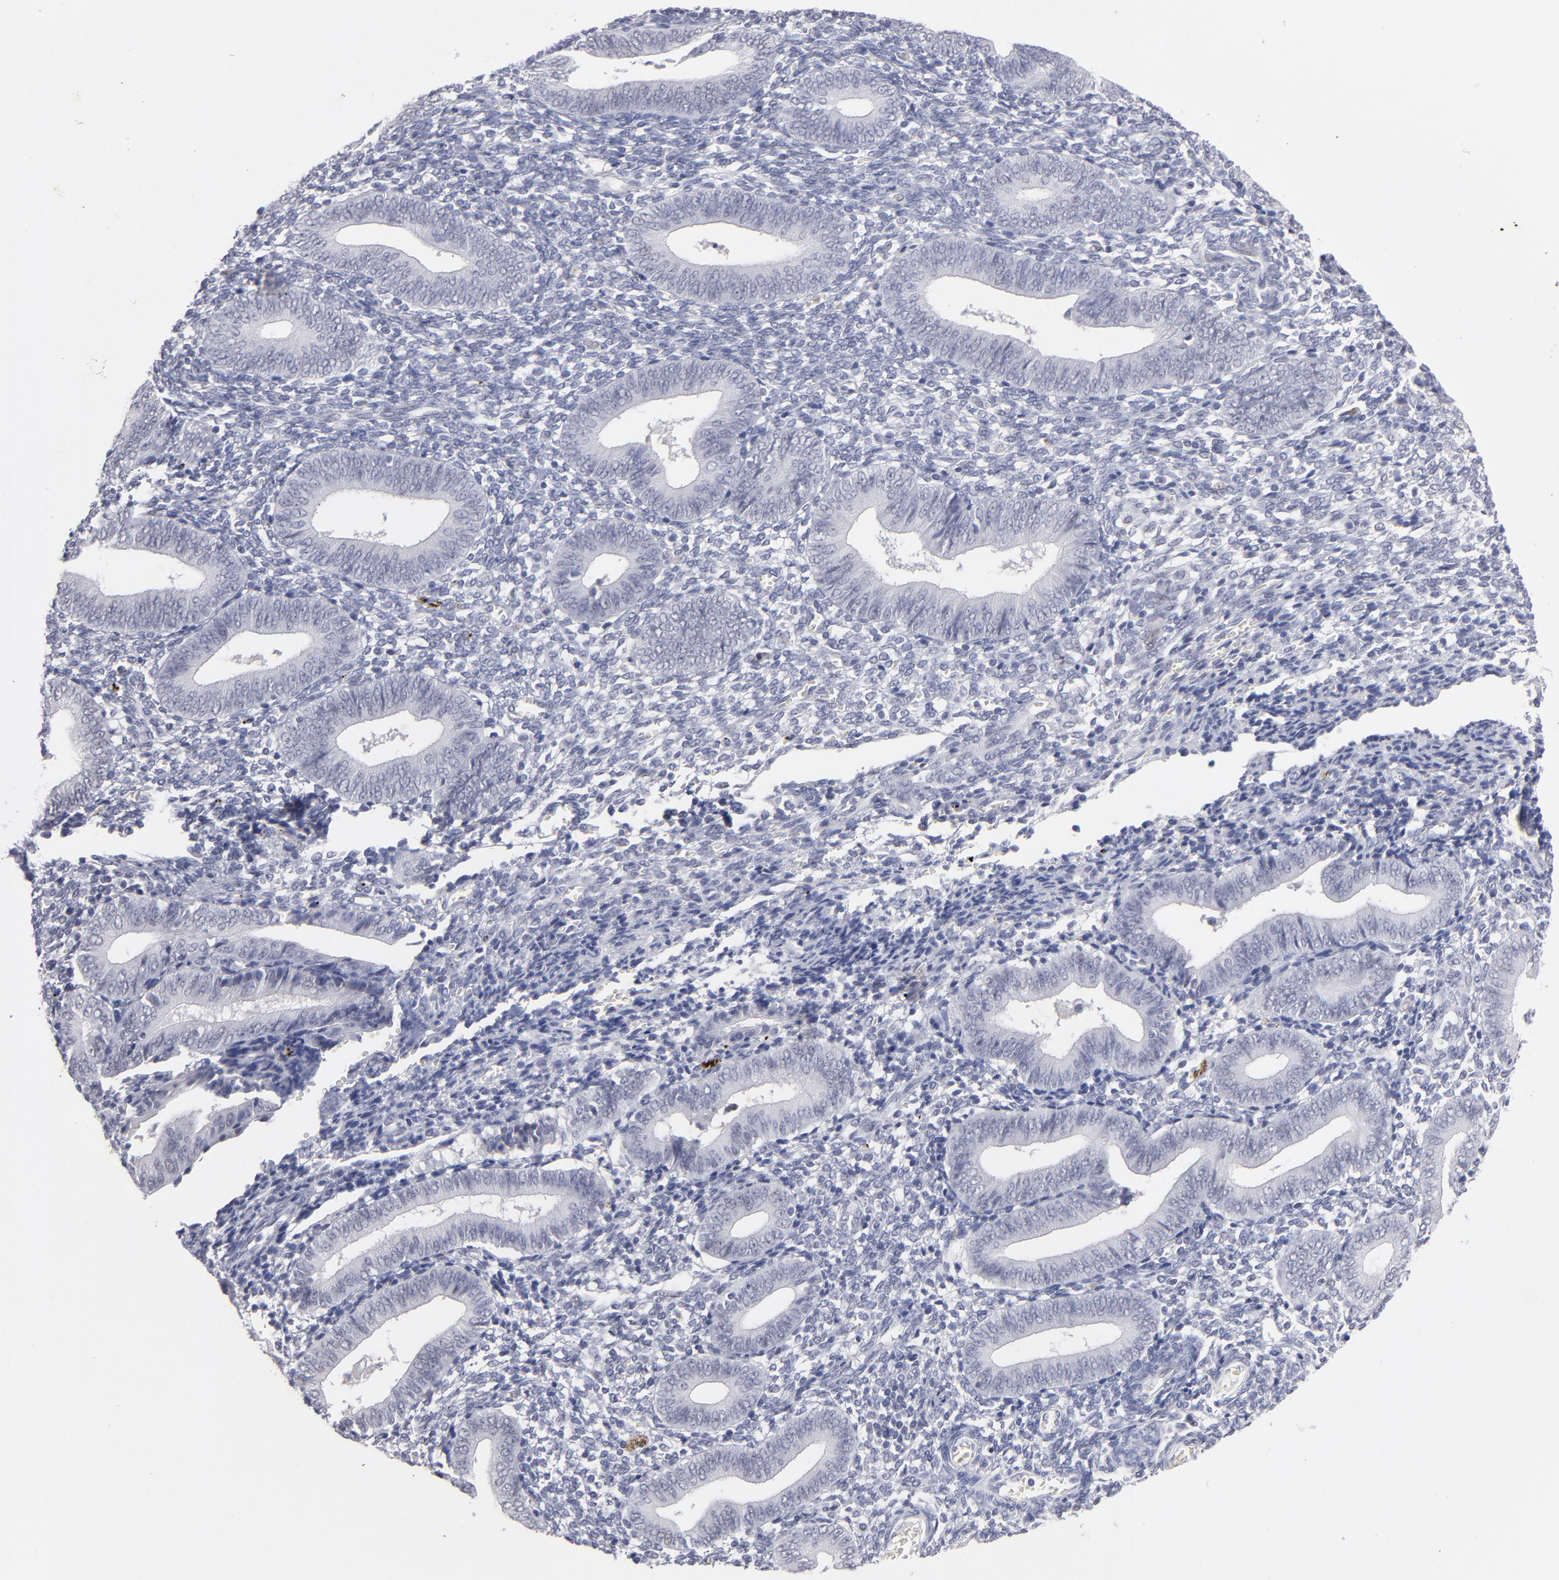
{"staining": {"intensity": "negative", "quantity": "none", "location": "none"}, "tissue": "endometrium", "cell_type": "Cells in endometrial stroma", "image_type": "normal", "snomed": [{"axis": "morphology", "description": "Normal tissue, NOS"}, {"axis": "topography", "description": "Uterus"}, {"axis": "topography", "description": "Endometrium"}], "caption": "This is a image of IHC staining of normal endometrium, which shows no positivity in cells in endometrial stroma.", "gene": "TEX11", "patient": {"sex": "female", "age": 33}}